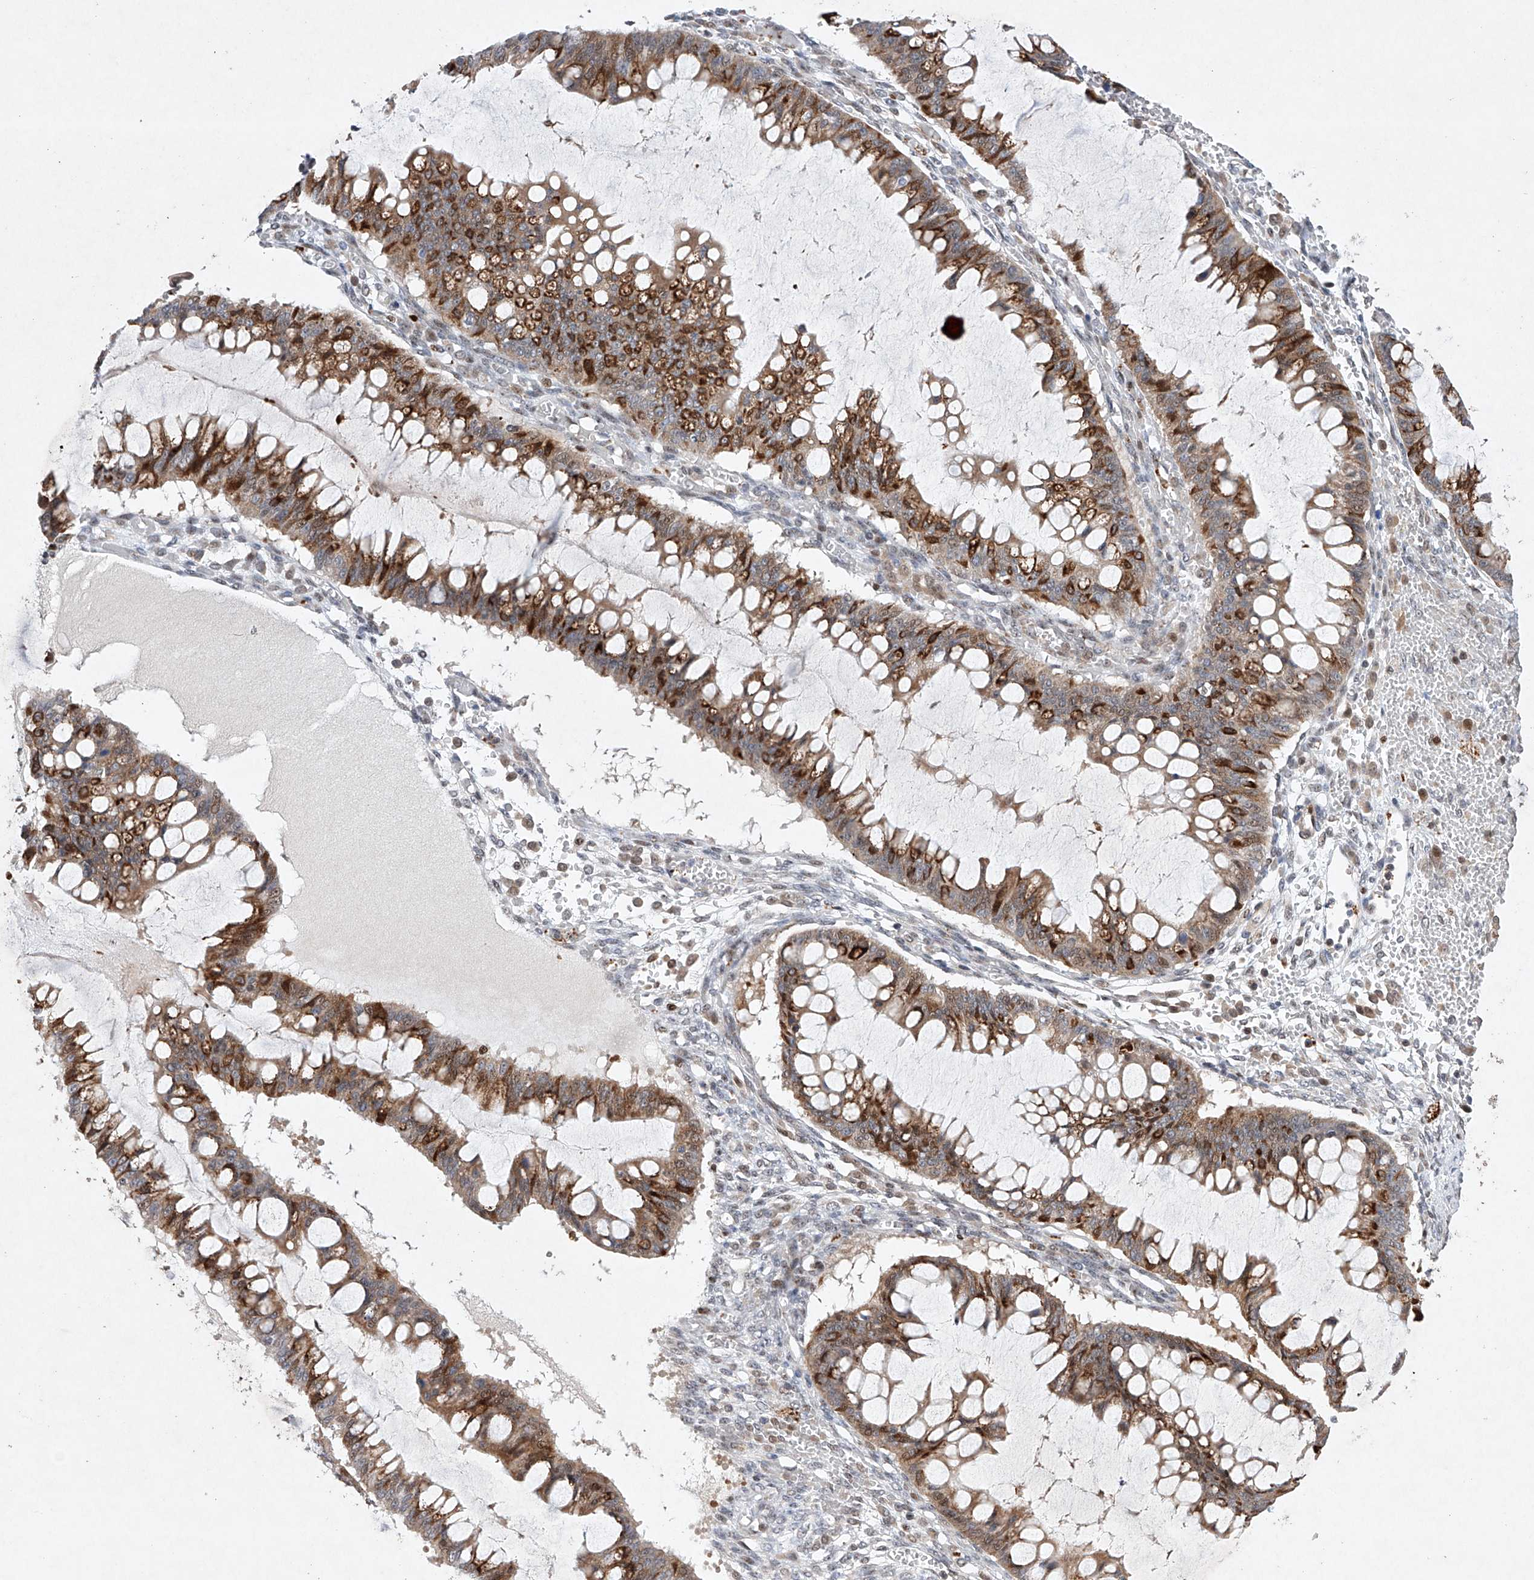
{"staining": {"intensity": "moderate", "quantity": ">75%", "location": "cytoplasmic/membranous"}, "tissue": "ovarian cancer", "cell_type": "Tumor cells", "image_type": "cancer", "snomed": [{"axis": "morphology", "description": "Cystadenocarcinoma, mucinous, NOS"}, {"axis": "topography", "description": "Ovary"}], "caption": "Immunohistochemistry (IHC) micrograph of neoplastic tissue: ovarian cancer stained using immunohistochemistry (IHC) shows medium levels of moderate protein expression localized specifically in the cytoplasmic/membranous of tumor cells, appearing as a cytoplasmic/membranous brown color.", "gene": "AFG1L", "patient": {"sex": "female", "age": 73}}